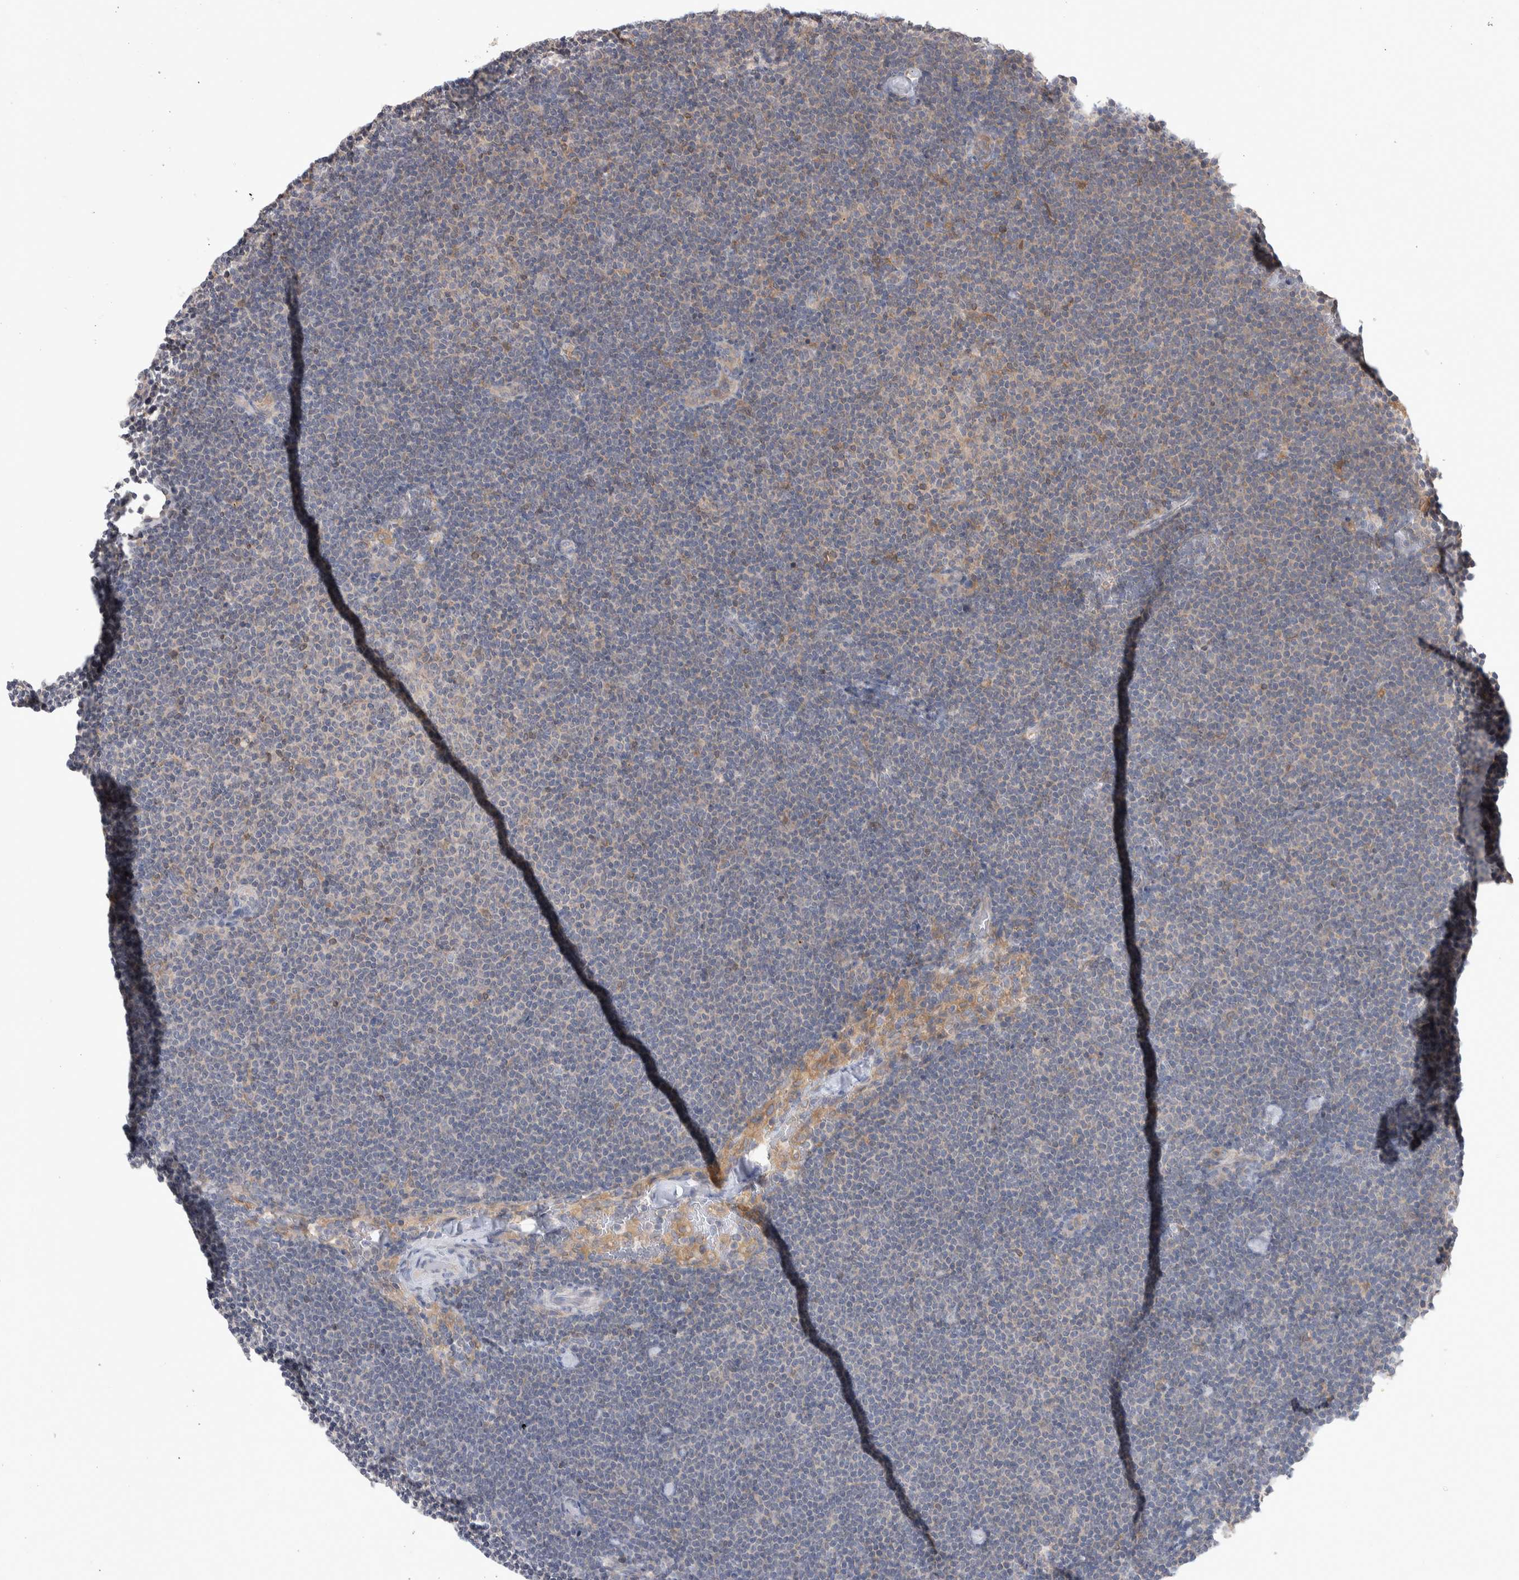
{"staining": {"intensity": "weak", "quantity": "<25%", "location": "cytoplasmic/membranous"}, "tissue": "lymphoma", "cell_type": "Tumor cells", "image_type": "cancer", "snomed": [{"axis": "morphology", "description": "Malignant lymphoma, non-Hodgkin's type, Low grade"}, {"axis": "topography", "description": "Lymph node"}], "caption": "Immunohistochemistry (IHC) histopathology image of neoplastic tissue: low-grade malignant lymphoma, non-Hodgkin's type stained with DAB exhibits no significant protein expression in tumor cells.", "gene": "HTATIP2", "patient": {"sex": "female", "age": 53}}